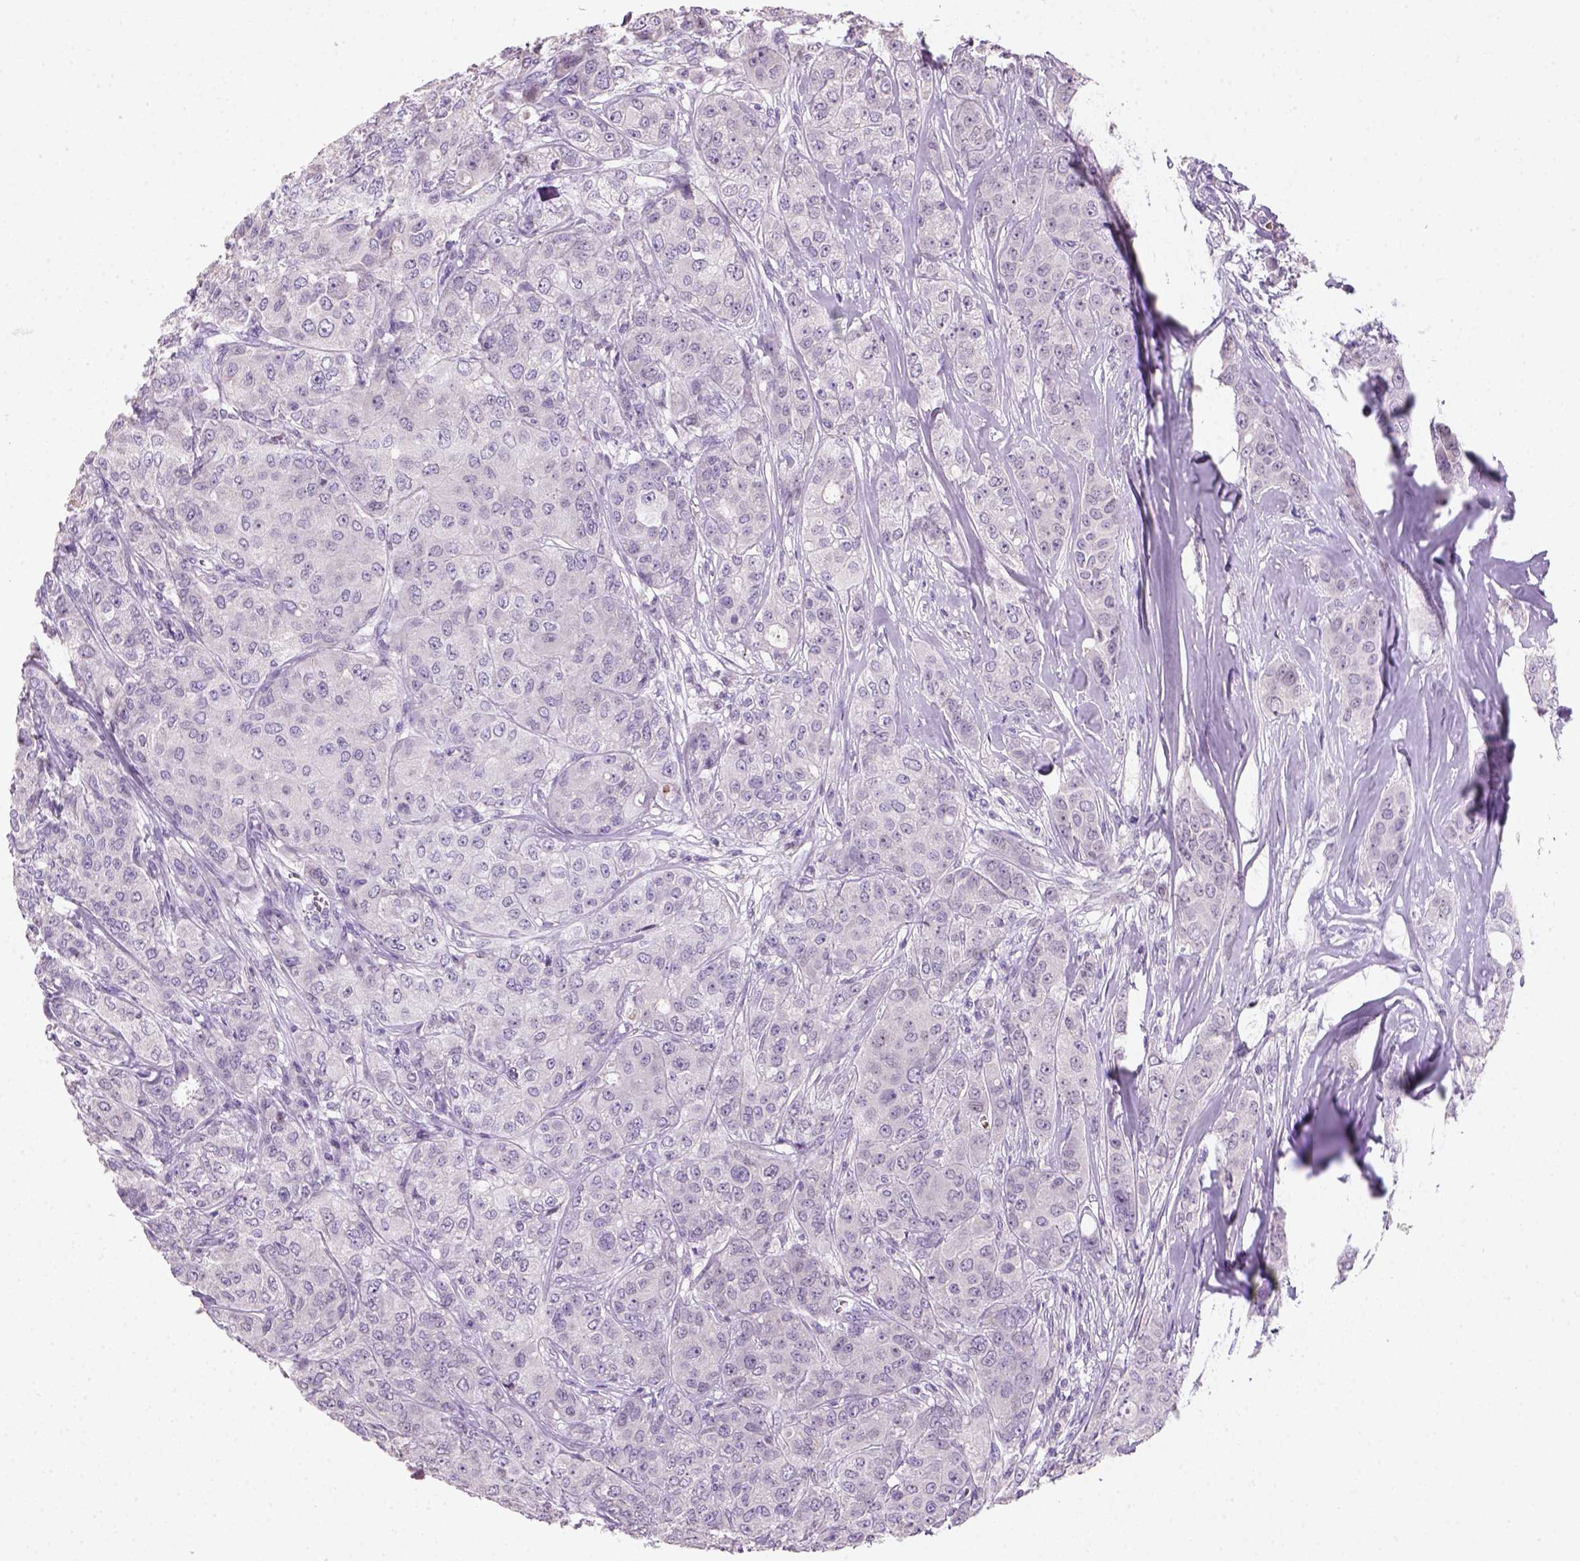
{"staining": {"intensity": "negative", "quantity": "none", "location": "none"}, "tissue": "breast cancer", "cell_type": "Tumor cells", "image_type": "cancer", "snomed": [{"axis": "morphology", "description": "Duct carcinoma"}, {"axis": "topography", "description": "Breast"}], "caption": "Immunohistochemistry image of neoplastic tissue: human breast cancer stained with DAB demonstrates no significant protein expression in tumor cells. The staining is performed using DAB brown chromogen with nuclei counter-stained in using hematoxylin.", "gene": "ZMAT4", "patient": {"sex": "female", "age": 43}}